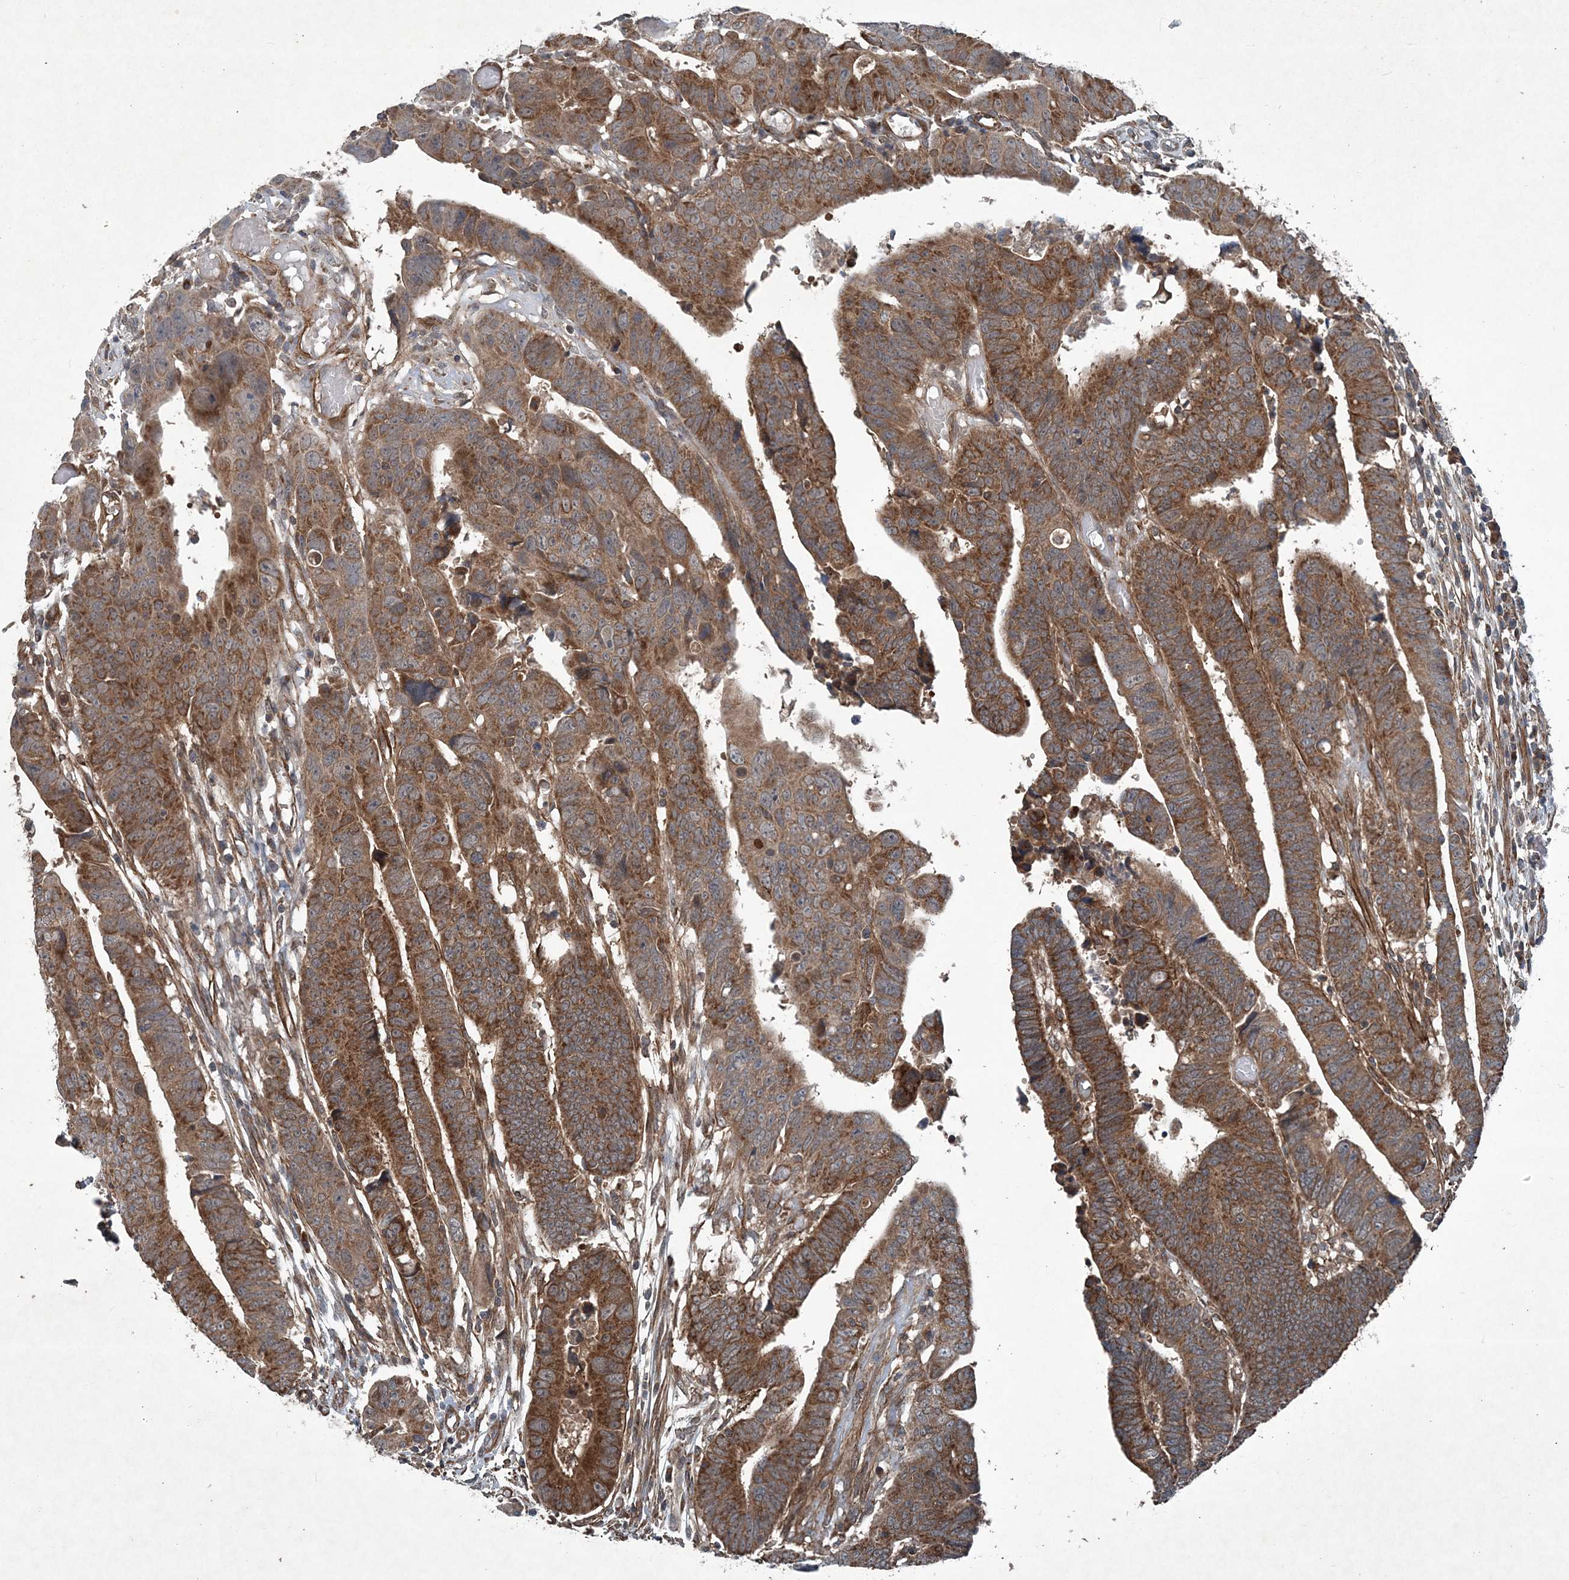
{"staining": {"intensity": "moderate", "quantity": ">75%", "location": "cytoplasmic/membranous"}, "tissue": "colorectal cancer", "cell_type": "Tumor cells", "image_type": "cancer", "snomed": [{"axis": "morphology", "description": "Adenocarcinoma, NOS"}, {"axis": "topography", "description": "Rectum"}], "caption": "There is medium levels of moderate cytoplasmic/membranous expression in tumor cells of adenocarcinoma (colorectal), as demonstrated by immunohistochemical staining (brown color).", "gene": "NDUFA2", "patient": {"sex": "female", "age": 65}}